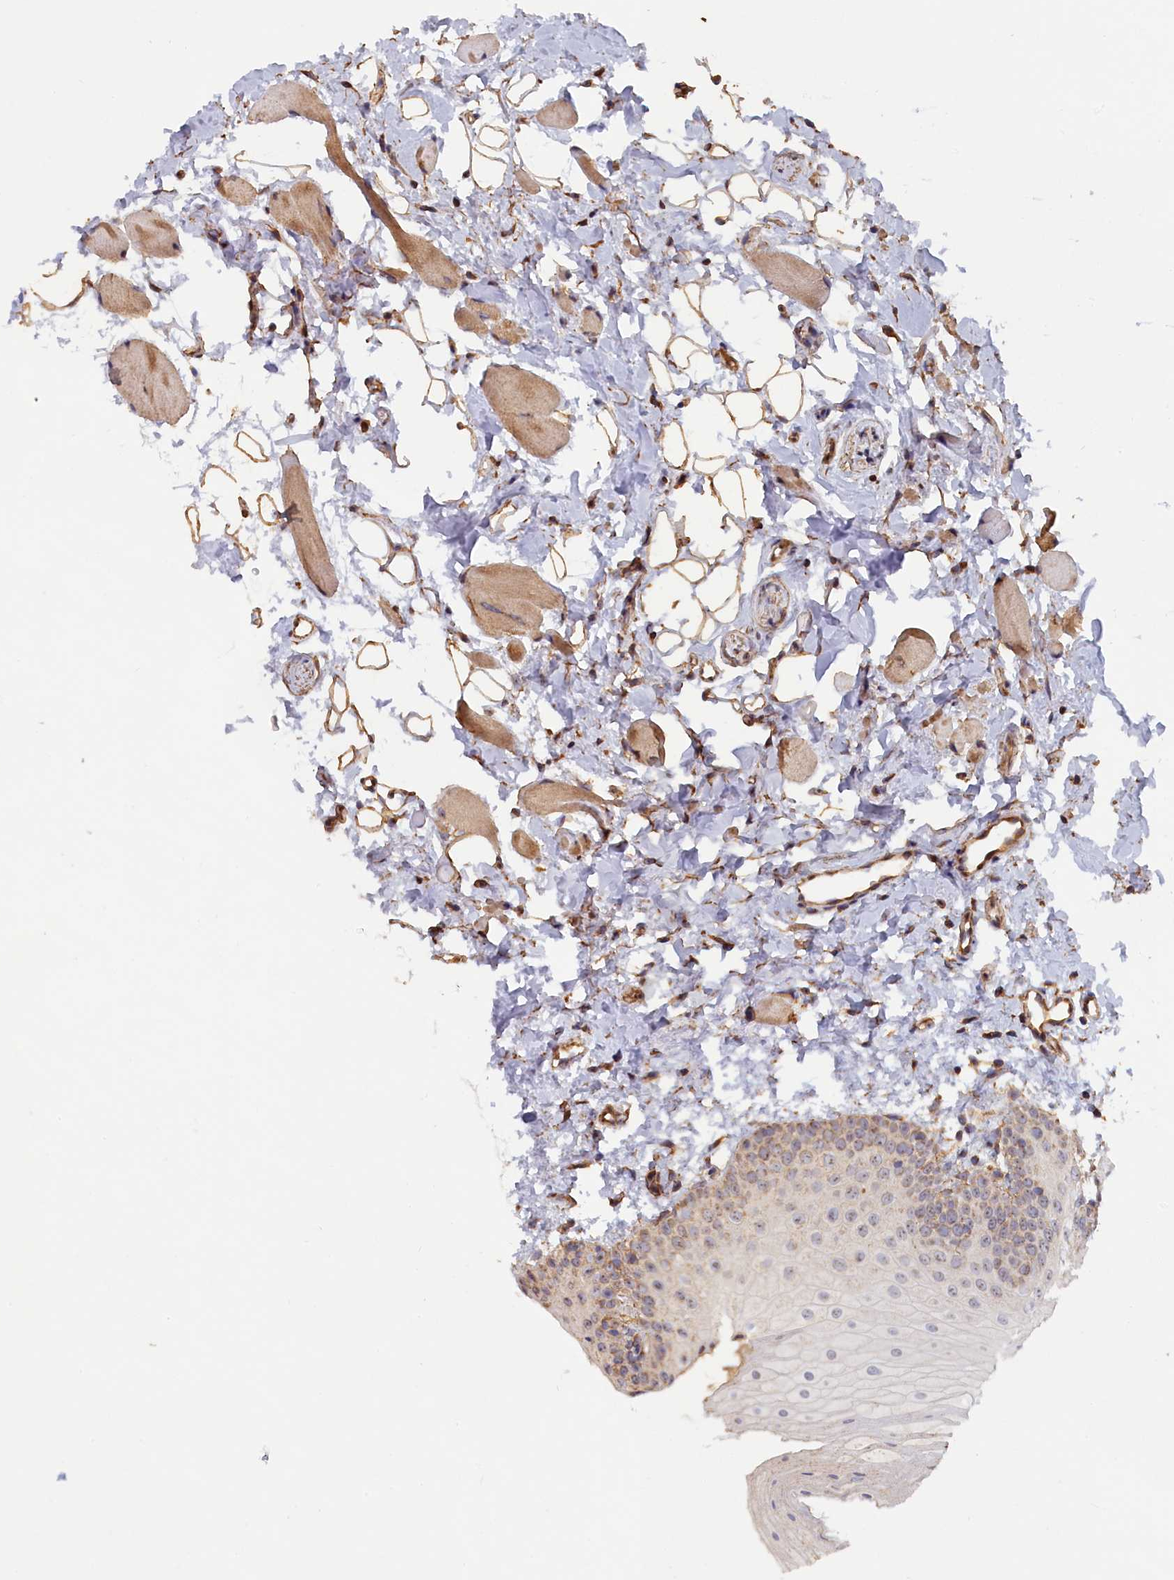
{"staining": {"intensity": "moderate", "quantity": "<25%", "location": "cytoplasmic/membranous"}, "tissue": "oral mucosa", "cell_type": "Squamous epithelial cells", "image_type": "normal", "snomed": [{"axis": "morphology", "description": "Normal tissue, NOS"}, {"axis": "topography", "description": "Oral tissue"}], "caption": "Human oral mucosa stained with a brown dye exhibits moderate cytoplasmic/membranous positive positivity in about <25% of squamous epithelial cells.", "gene": "ENSG00000269825", "patient": {"sex": "male", "age": 28}}